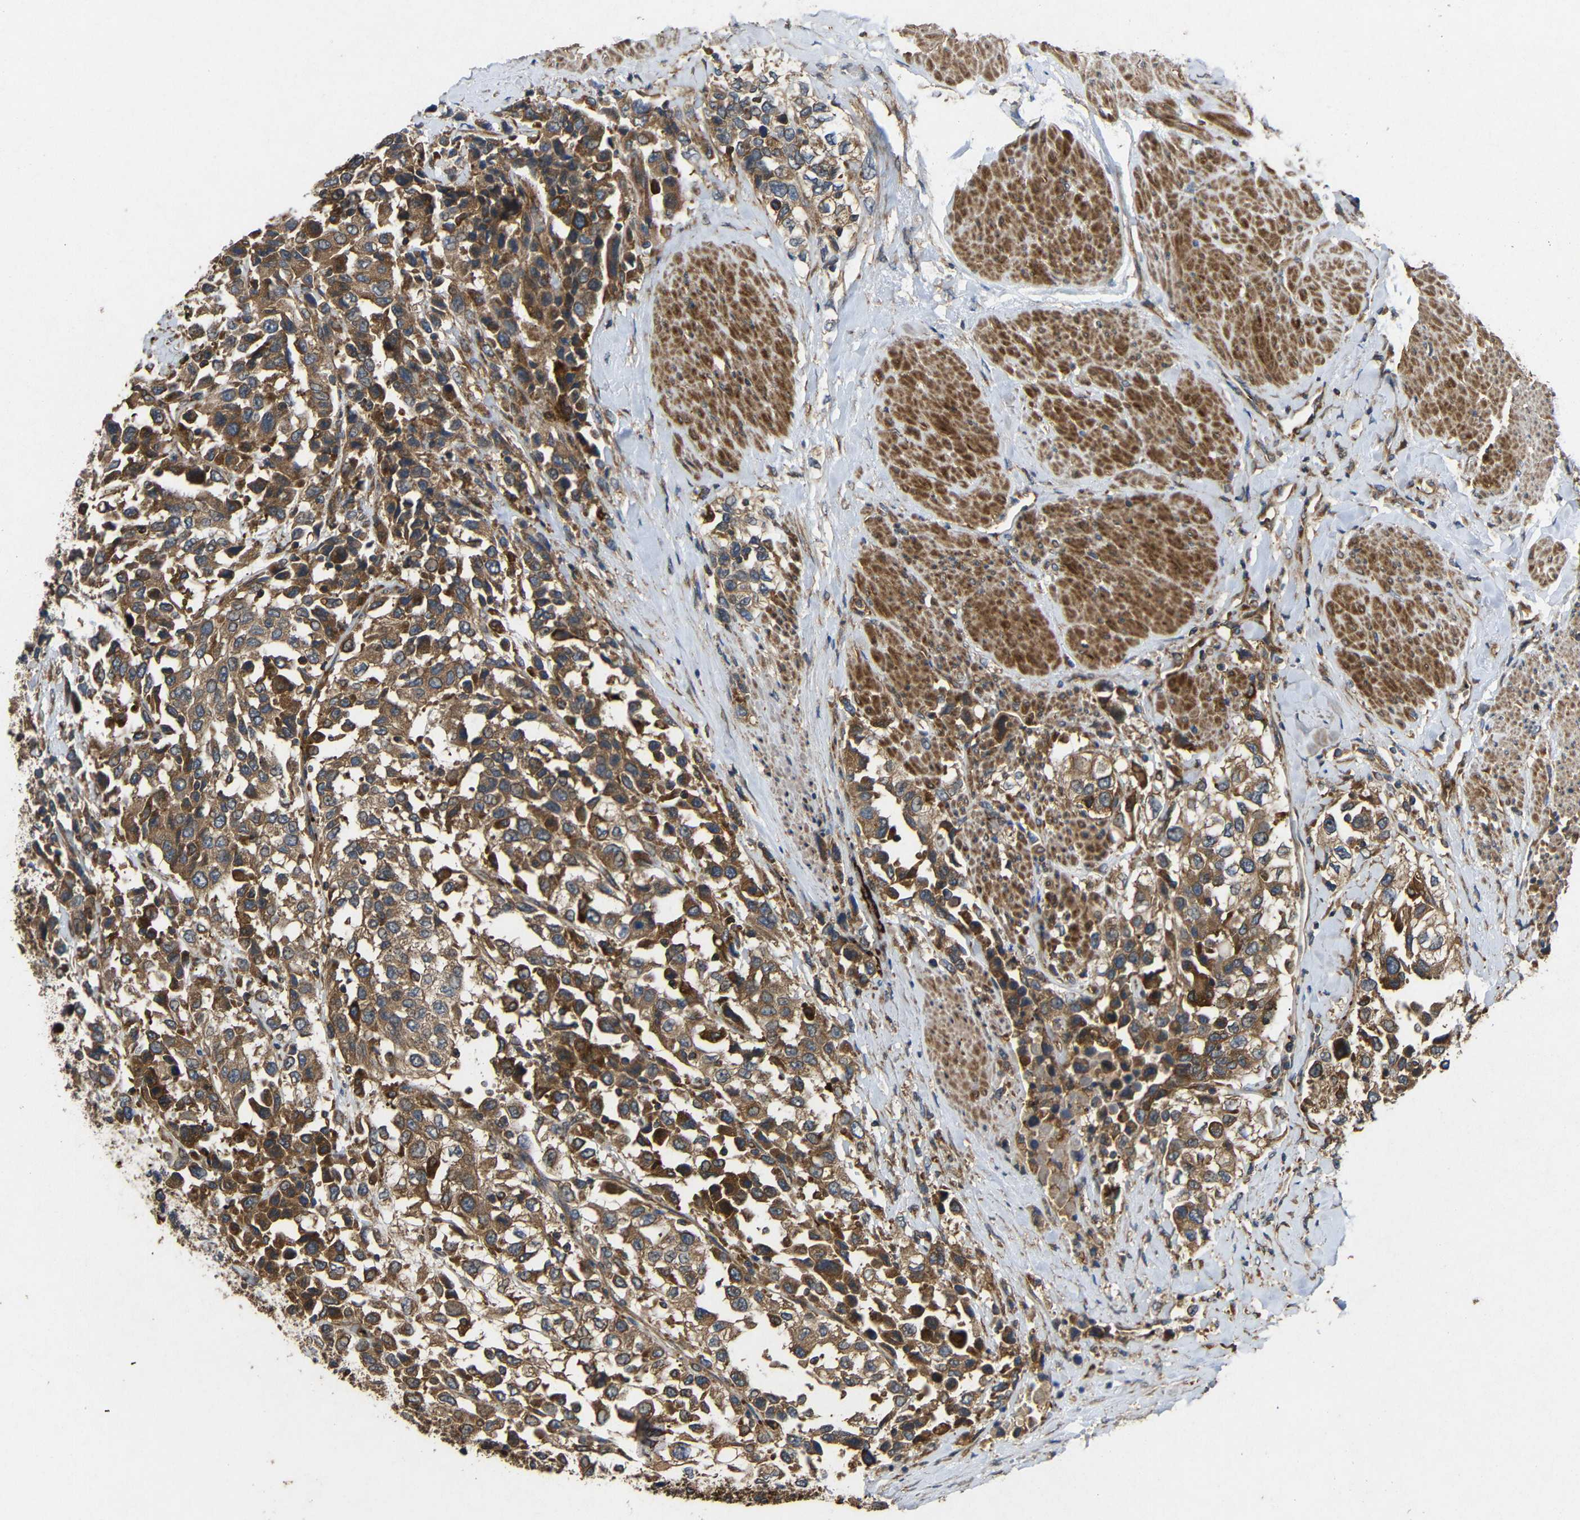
{"staining": {"intensity": "strong", "quantity": "25%-75%", "location": "cytoplasmic/membranous"}, "tissue": "urothelial cancer", "cell_type": "Tumor cells", "image_type": "cancer", "snomed": [{"axis": "morphology", "description": "Urothelial carcinoma, High grade"}, {"axis": "topography", "description": "Urinary bladder"}], "caption": "Urothelial cancer was stained to show a protein in brown. There is high levels of strong cytoplasmic/membranous staining in about 25%-75% of tumor cells. The staining was performed using DAB (3,3'-diaminobenzidine), with brown indicating positive protein expression. Nuclei are stained blue with hematoxylin.", "gene": "EIF2S1", "patient": {"sex": "female", "age": 80}}